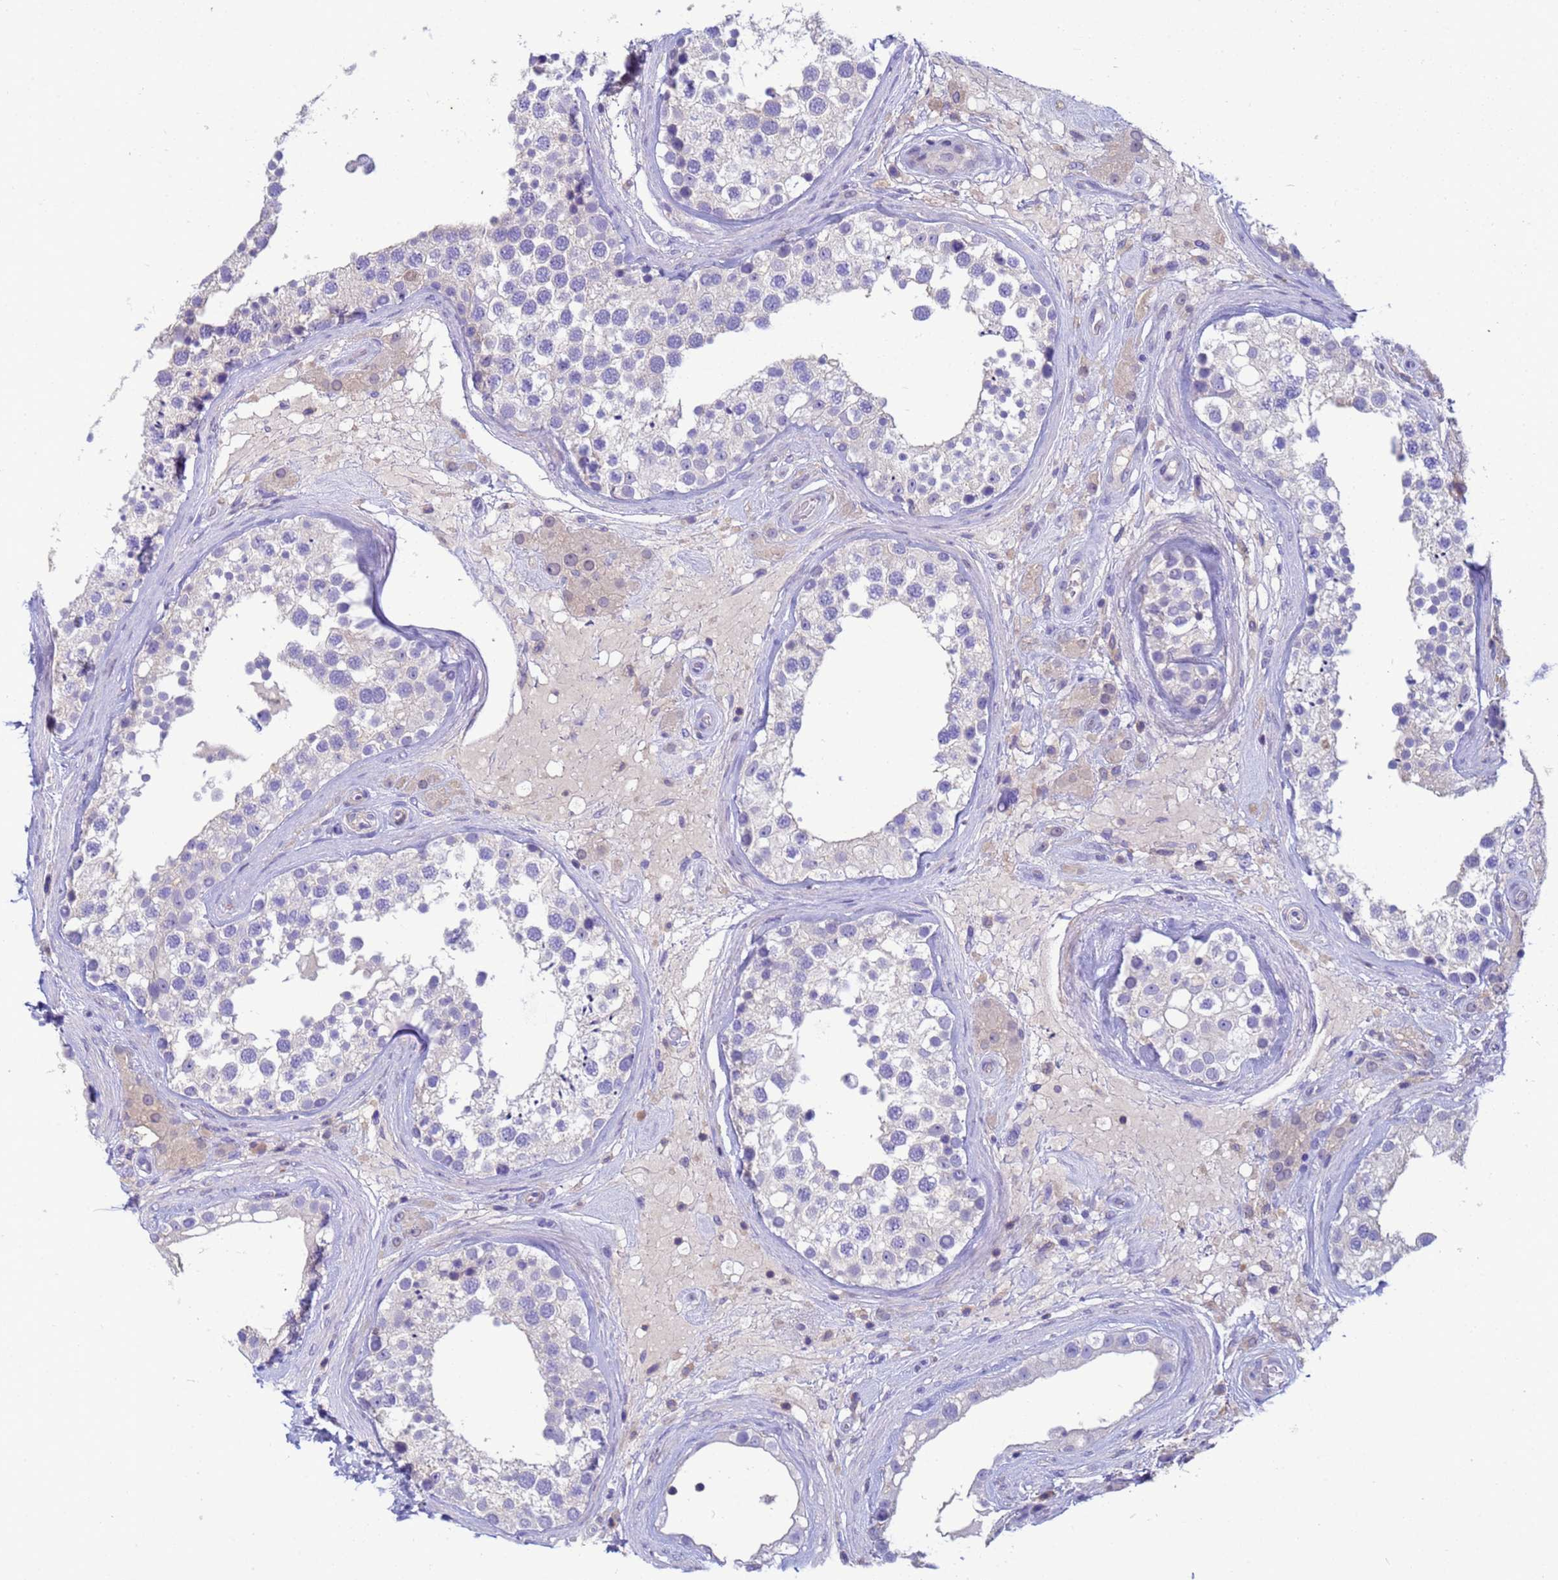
{"staining": {"intensity": "negative", "quantity": "none", "location": "none"}, "tissue": "testis", "cell_type": "Cells in seminiferous ducts", "image_type": "normal", "snomed": [{"axis": "morphology", "description": "Normal tissue, NOS"}, {"axis": "topography", "description": "Testis"}], "caption": "Immunohistochemistry image of benign testis stained for a protein (brown), which demonstrates no positivity in cells in seminiferous ducts. (Immunohistochemistry (ihc), brightfield microscopy, high magnification).", "gene": "KLHL13", "patient": {"sex": "male", "age": 46}}